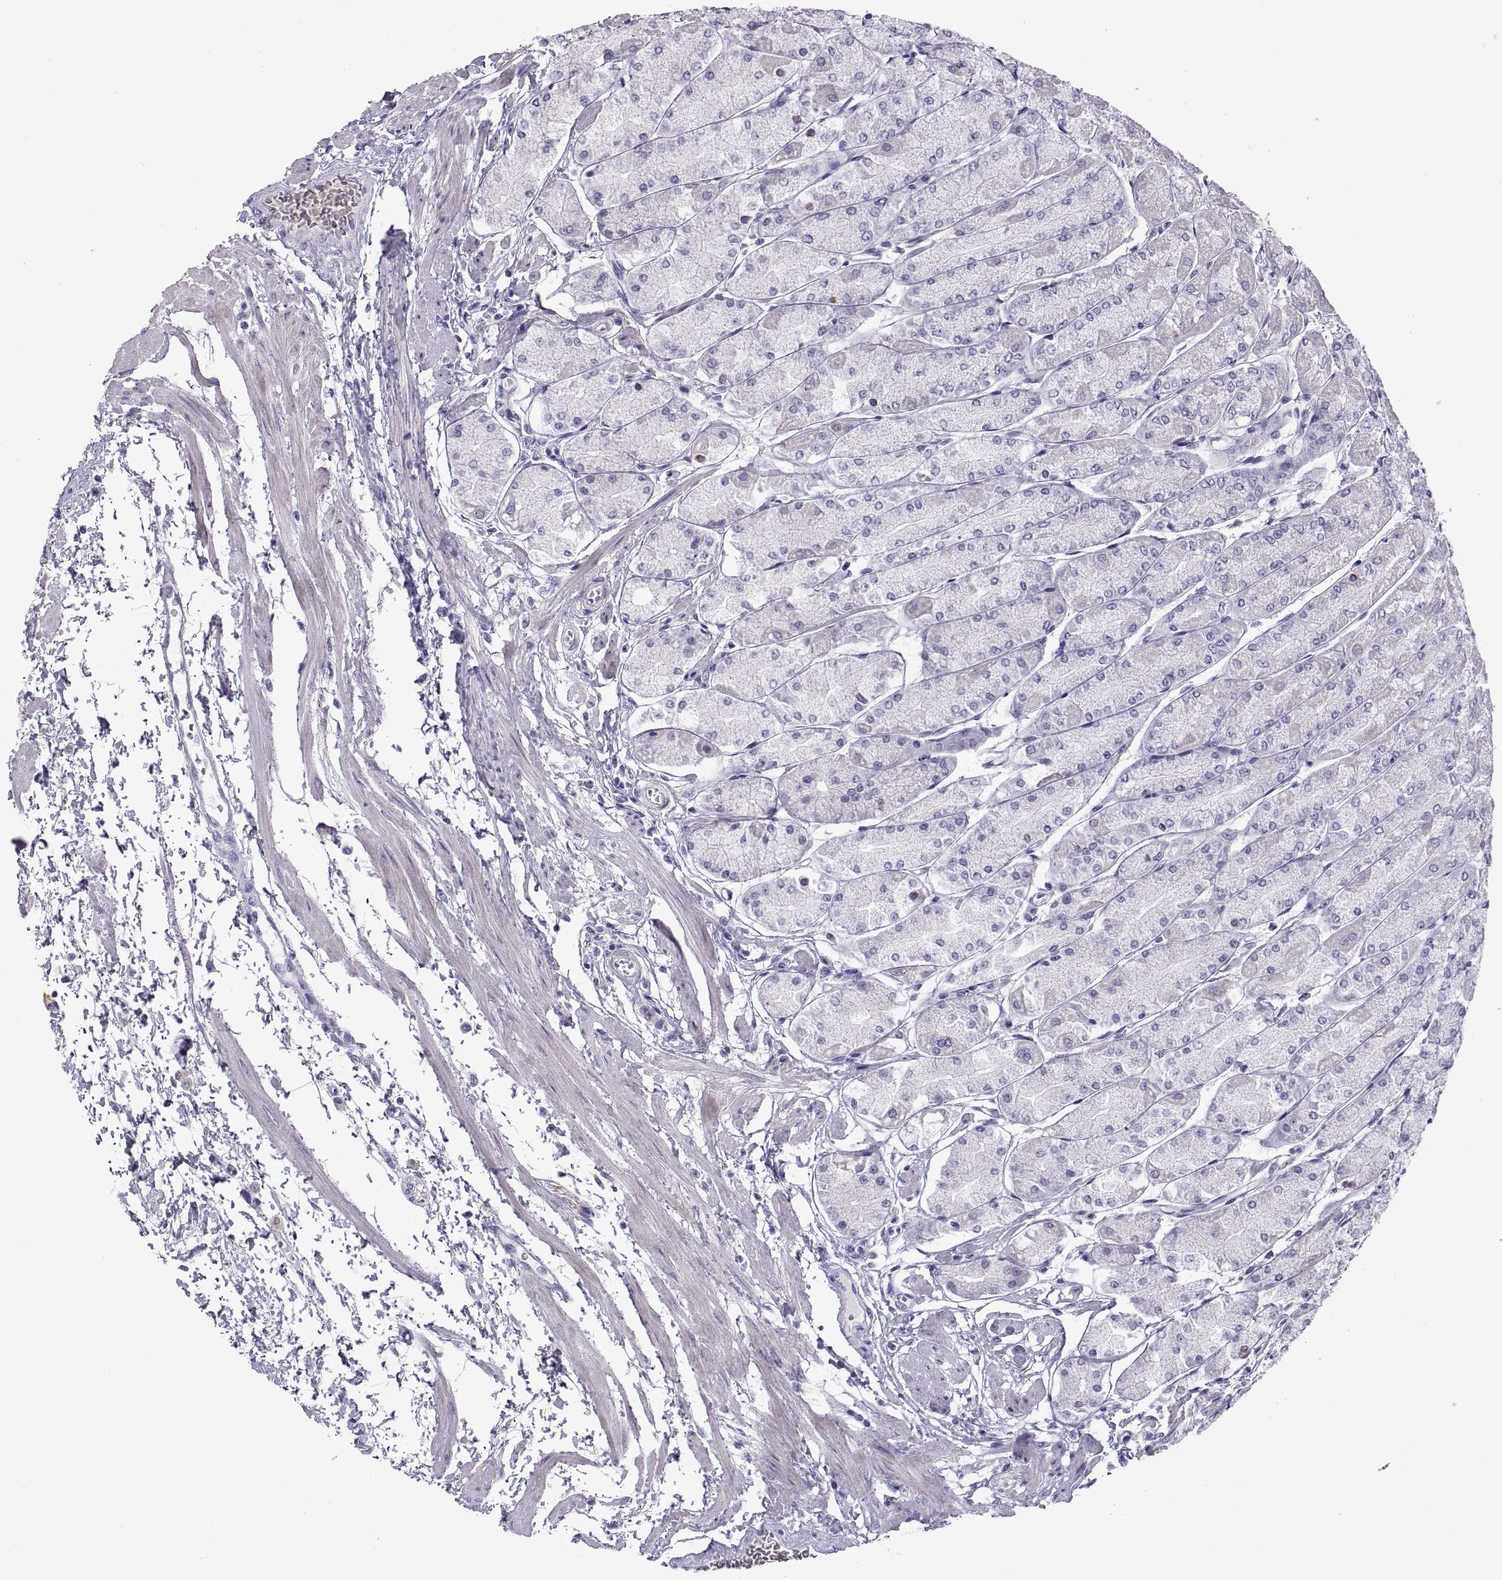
{"staining": {"intensity": "weak", "quantity": "25%-75%", "location": "cytoplasmic/membranous"}, "tissue": "stomach", "cell_type": "Glandular cells", "image_type": "normal", "snomed": [{"axis": "morphology", "description": "Normal tissue, NOS"}, {"axis": "topography", "description": "Stomach, upper"}], "caption": "Stomach stained with a brown dye shows weak cytoplasmic/membranous positive positivity in about 25%-75% of glandular cells.", "gene": "RGS20", "patient": {"sex": "male", "age": 60}}